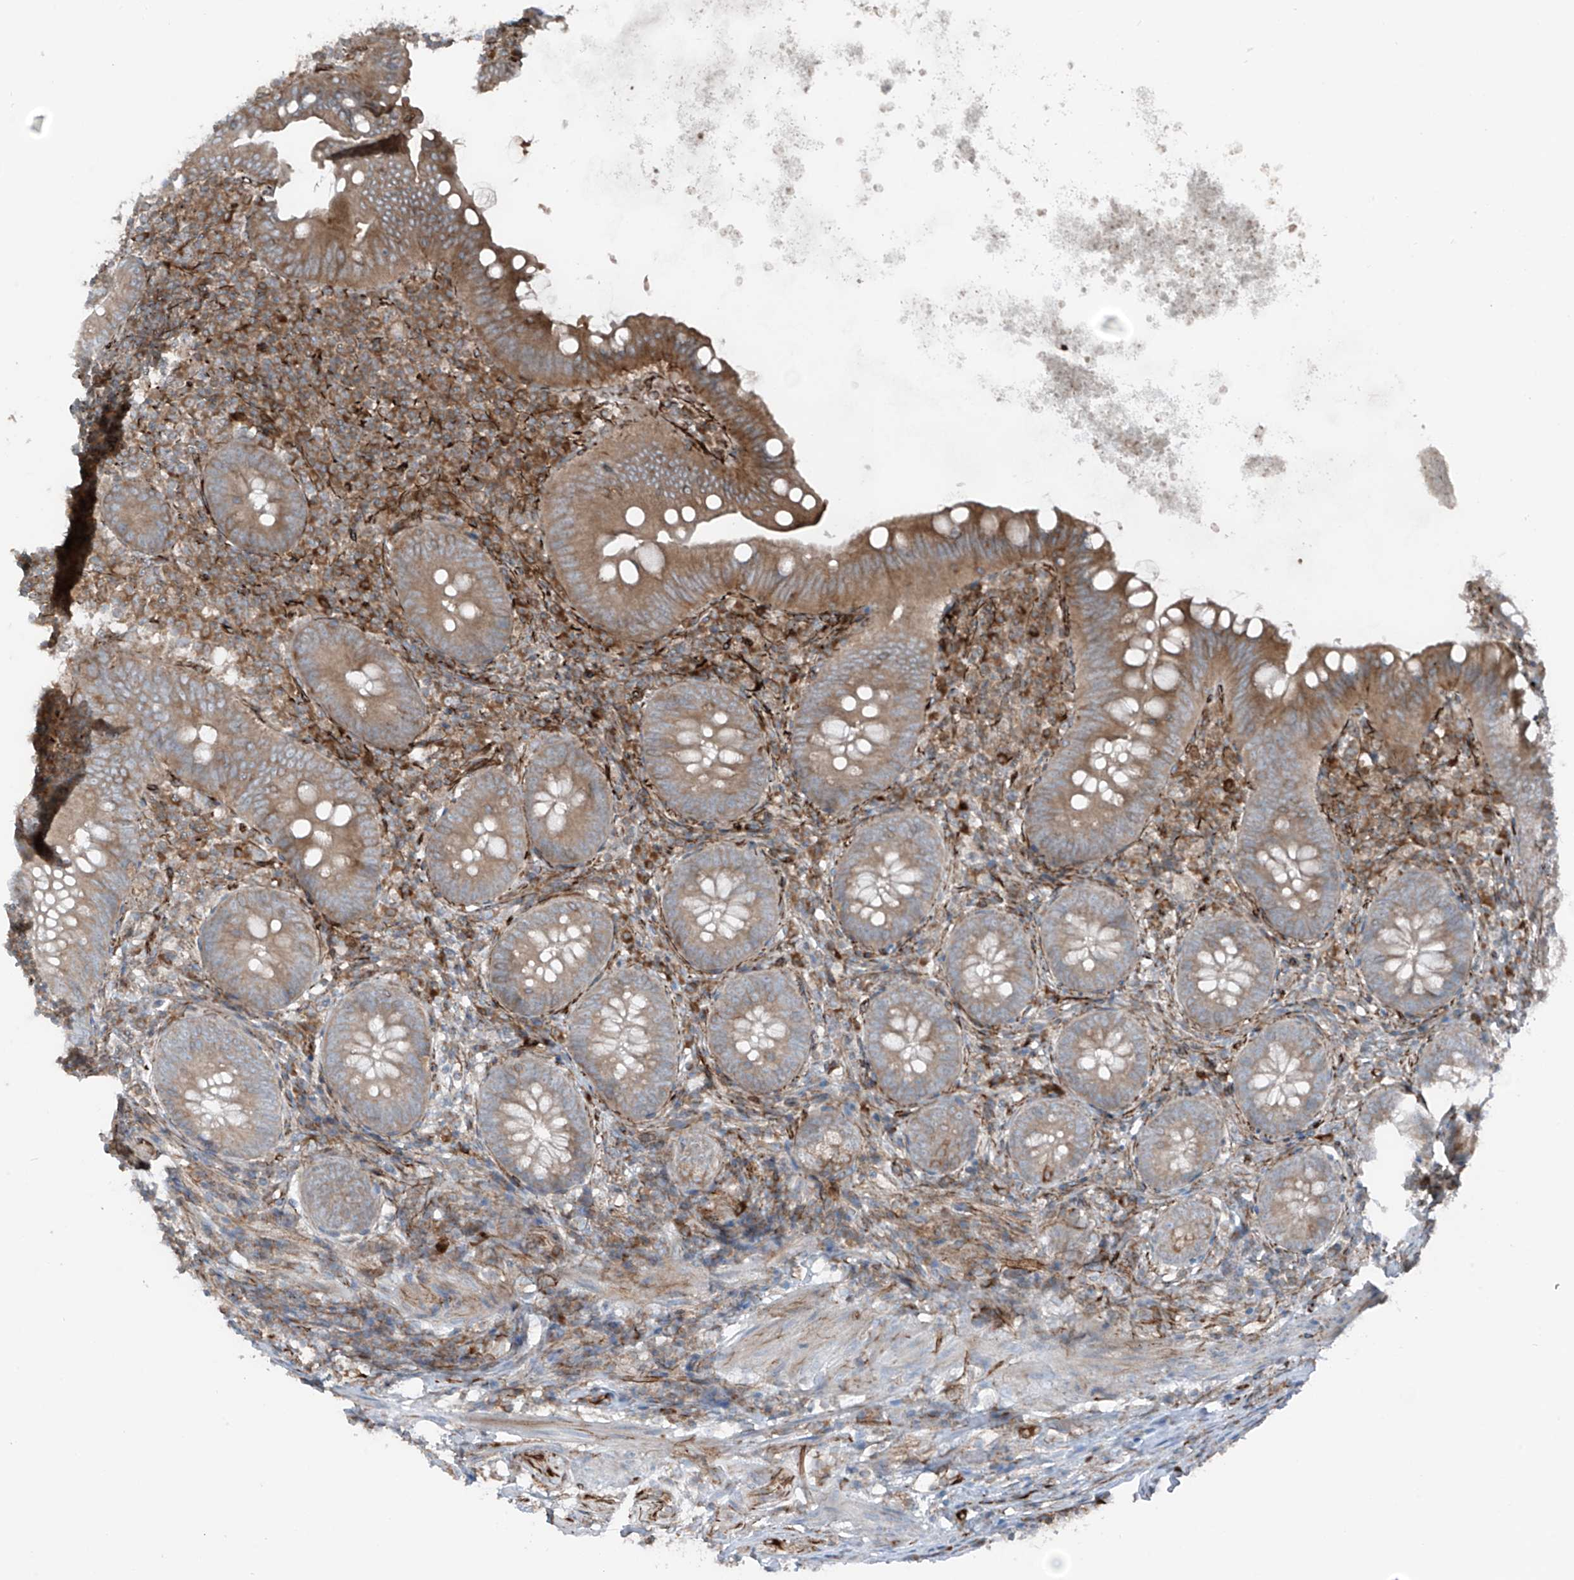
{"staining": {"intensity": "moderate", "quantity": ">75%", "location": "cytoplasmic/membranous"}, "tissue": "appendix", "cell_type": "Glandular cells", "image_type": "normal", "snomed": [{"axis": "morphology", "description": "Normal tissue, NOS"}, {"axis": "topography", "description": "Appendix"}], "caption": "DAB immunohistochemical staining of benign human appendix shows moderate cytoplasmic/membranous protein expression in about >75% of glandular cells. The protein is stained brown, and the nuclei are stained in blue (DAB (3,3'-diaminobenzidine) IHC with brightfield microscopy, high magnification).", "gene": "ERLEC1", "patient": {"sex": "female", "age": 62}}